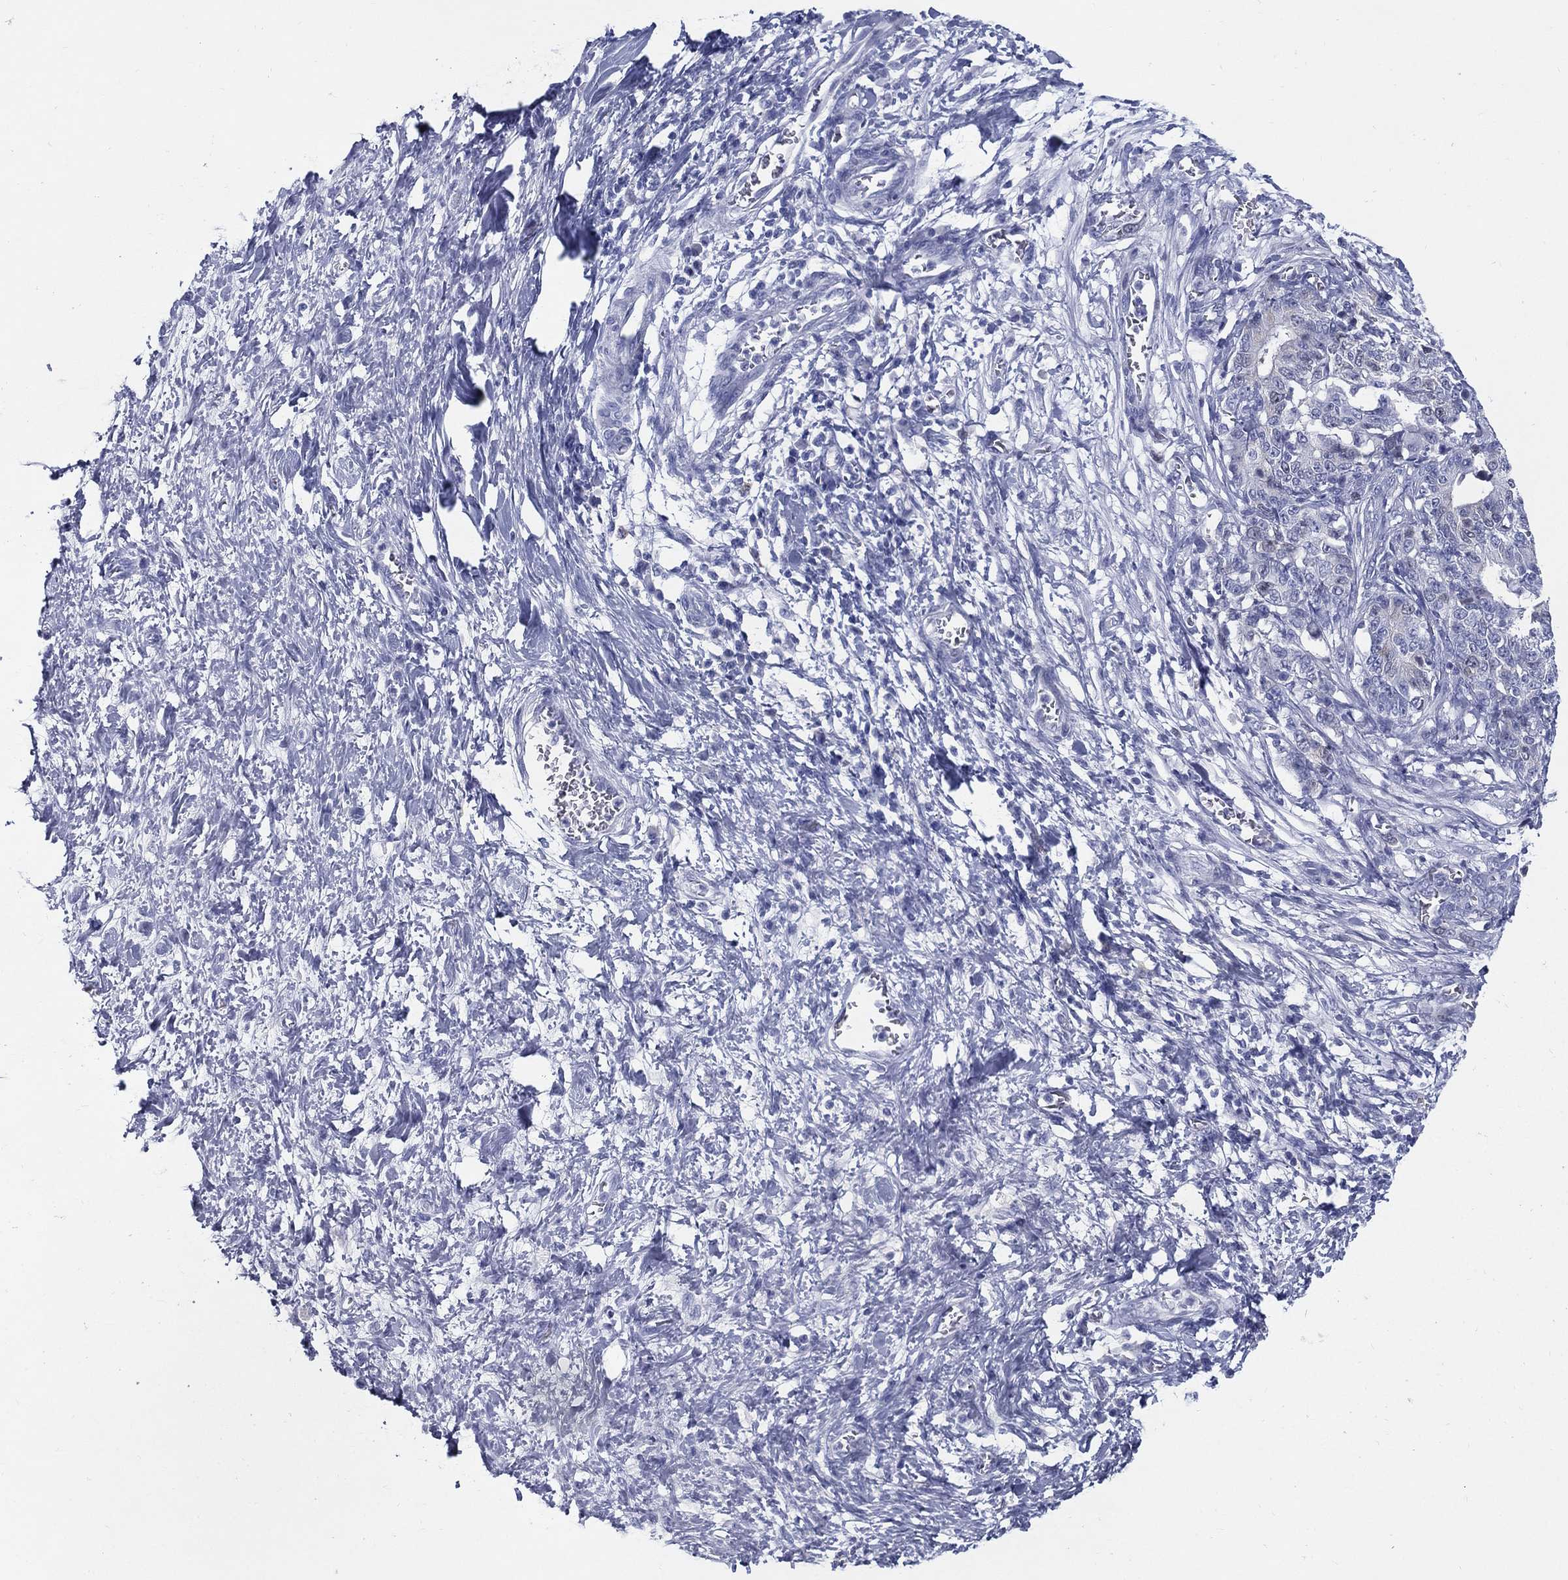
{"staining": {"intensity": "negative", "quantity": "none", "location": "none"}, "tissue": "stomach cancer", "cell_type": "Tumor cells", "image_type": "cancer", "snomed": [{"axis": "morphology", "description": "Normal tissue, NOS"}, {"axis": "morphology", "description": "Adenocarcinoma, NOS"}, {"axis": "topography", "description": "Stomach"}], "caption": "DAB (3,3'-diaminobenzidine) immunohistochemical staining of stomach cancer shows no significant expression in tumor cells. (Stains: DAB (3,3'-diaminobenzidine) immunohistochemistry (IHC) with hematoxylin counter stain, Microscopy: brightfield microscopy at high magnification).", "gene": "KIF2C", "patient": {"sex": "female", "age": 64}}